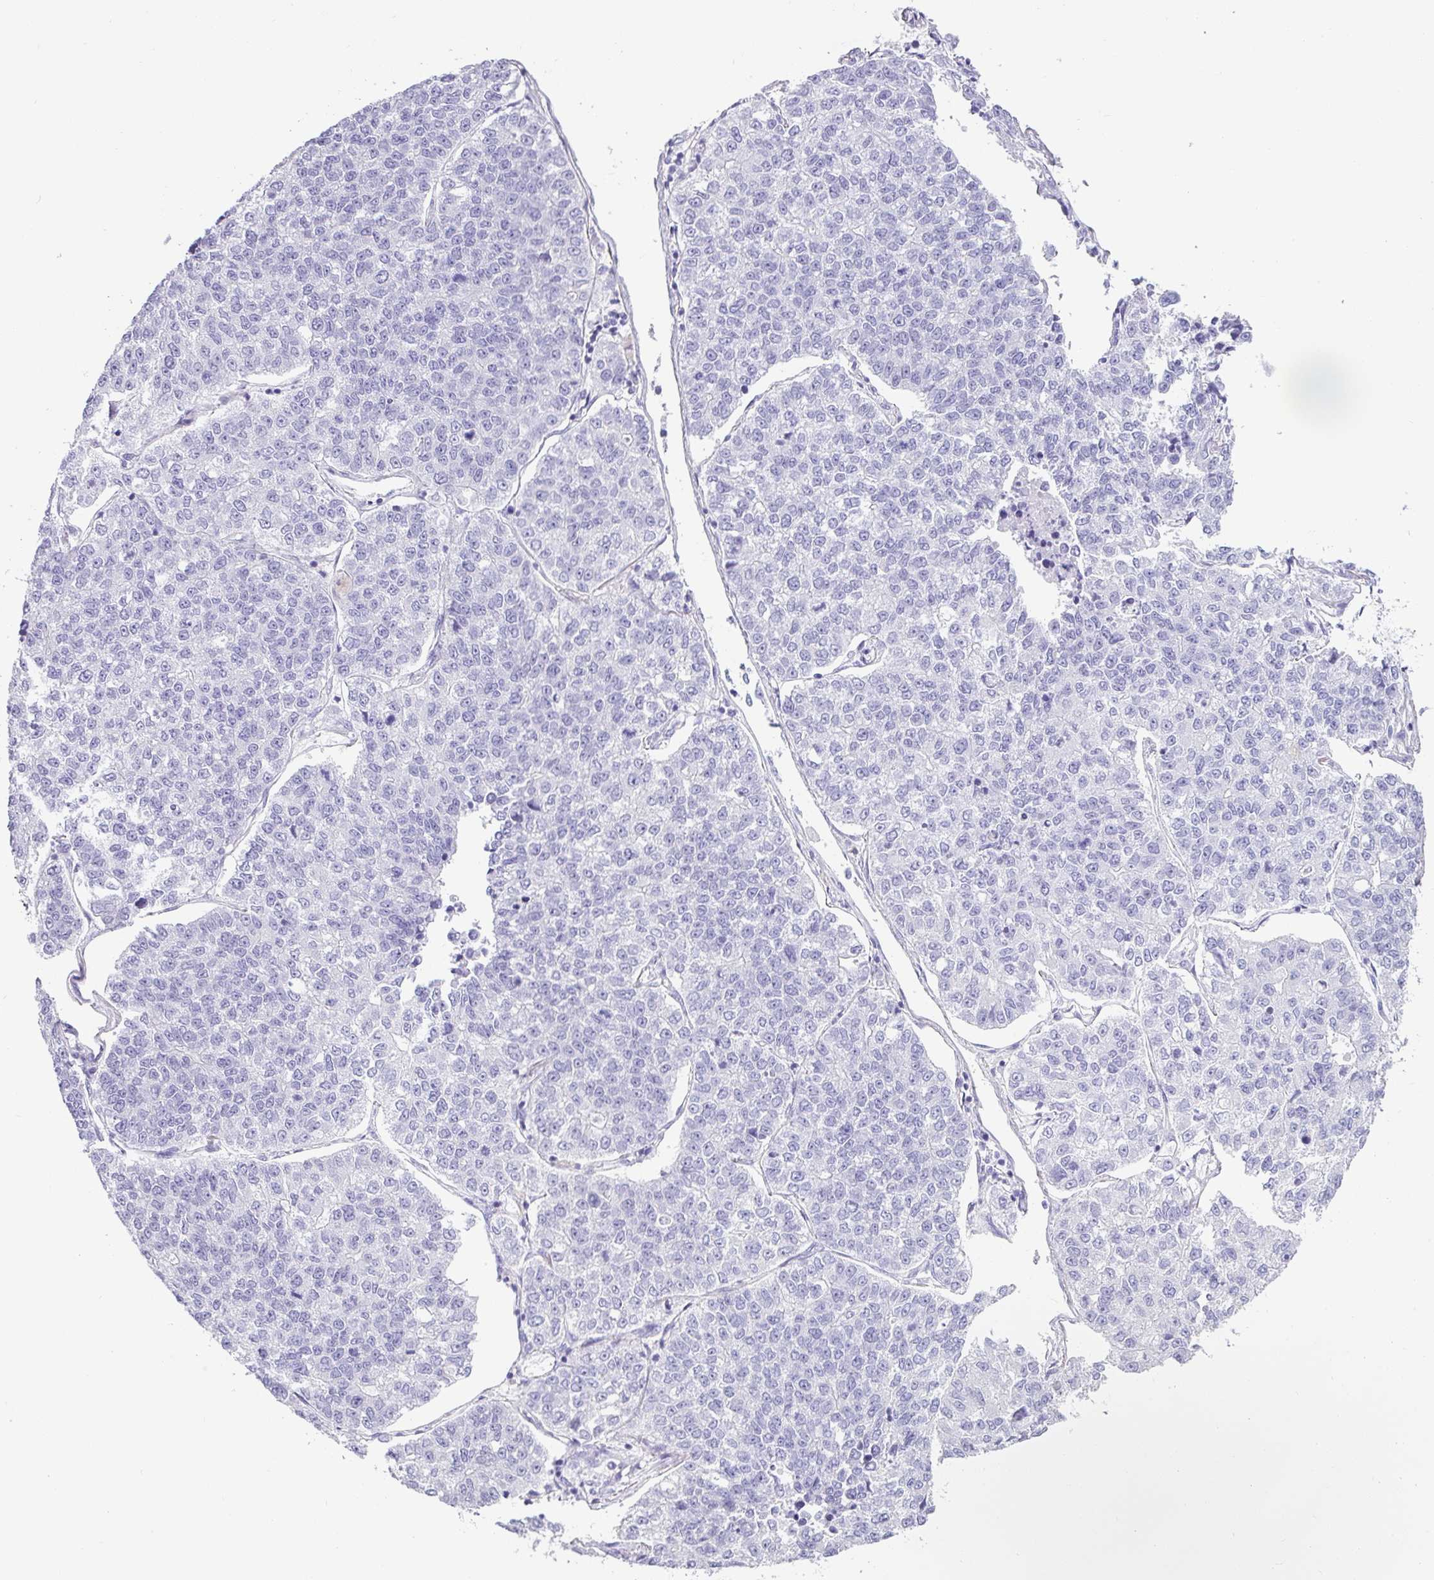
{"staining": {"intensity": "negative", "quantity": "none", "location": "none"}, "tissue": "lung cancer", "cell_type": "Tumor cells", "image_type": "cancer", "snomed": [{"axis": "morphology", "description": "Adenocarcinoma, NOS"}, {"axis": "topography", "description": "Lung"}], "caption": "The immunohistochemistry histopathology image has no significant expression in tumor cells of lung cancer (adenocarcinoma) tissue. (Stains: DAB immunohistochemistry (IHC) with hematoxylin counter stain, Microscopy: brightfield microscopy at high magnification).", "gene": "VCY1B", "patient": {"sex": "male", "age": 49}}